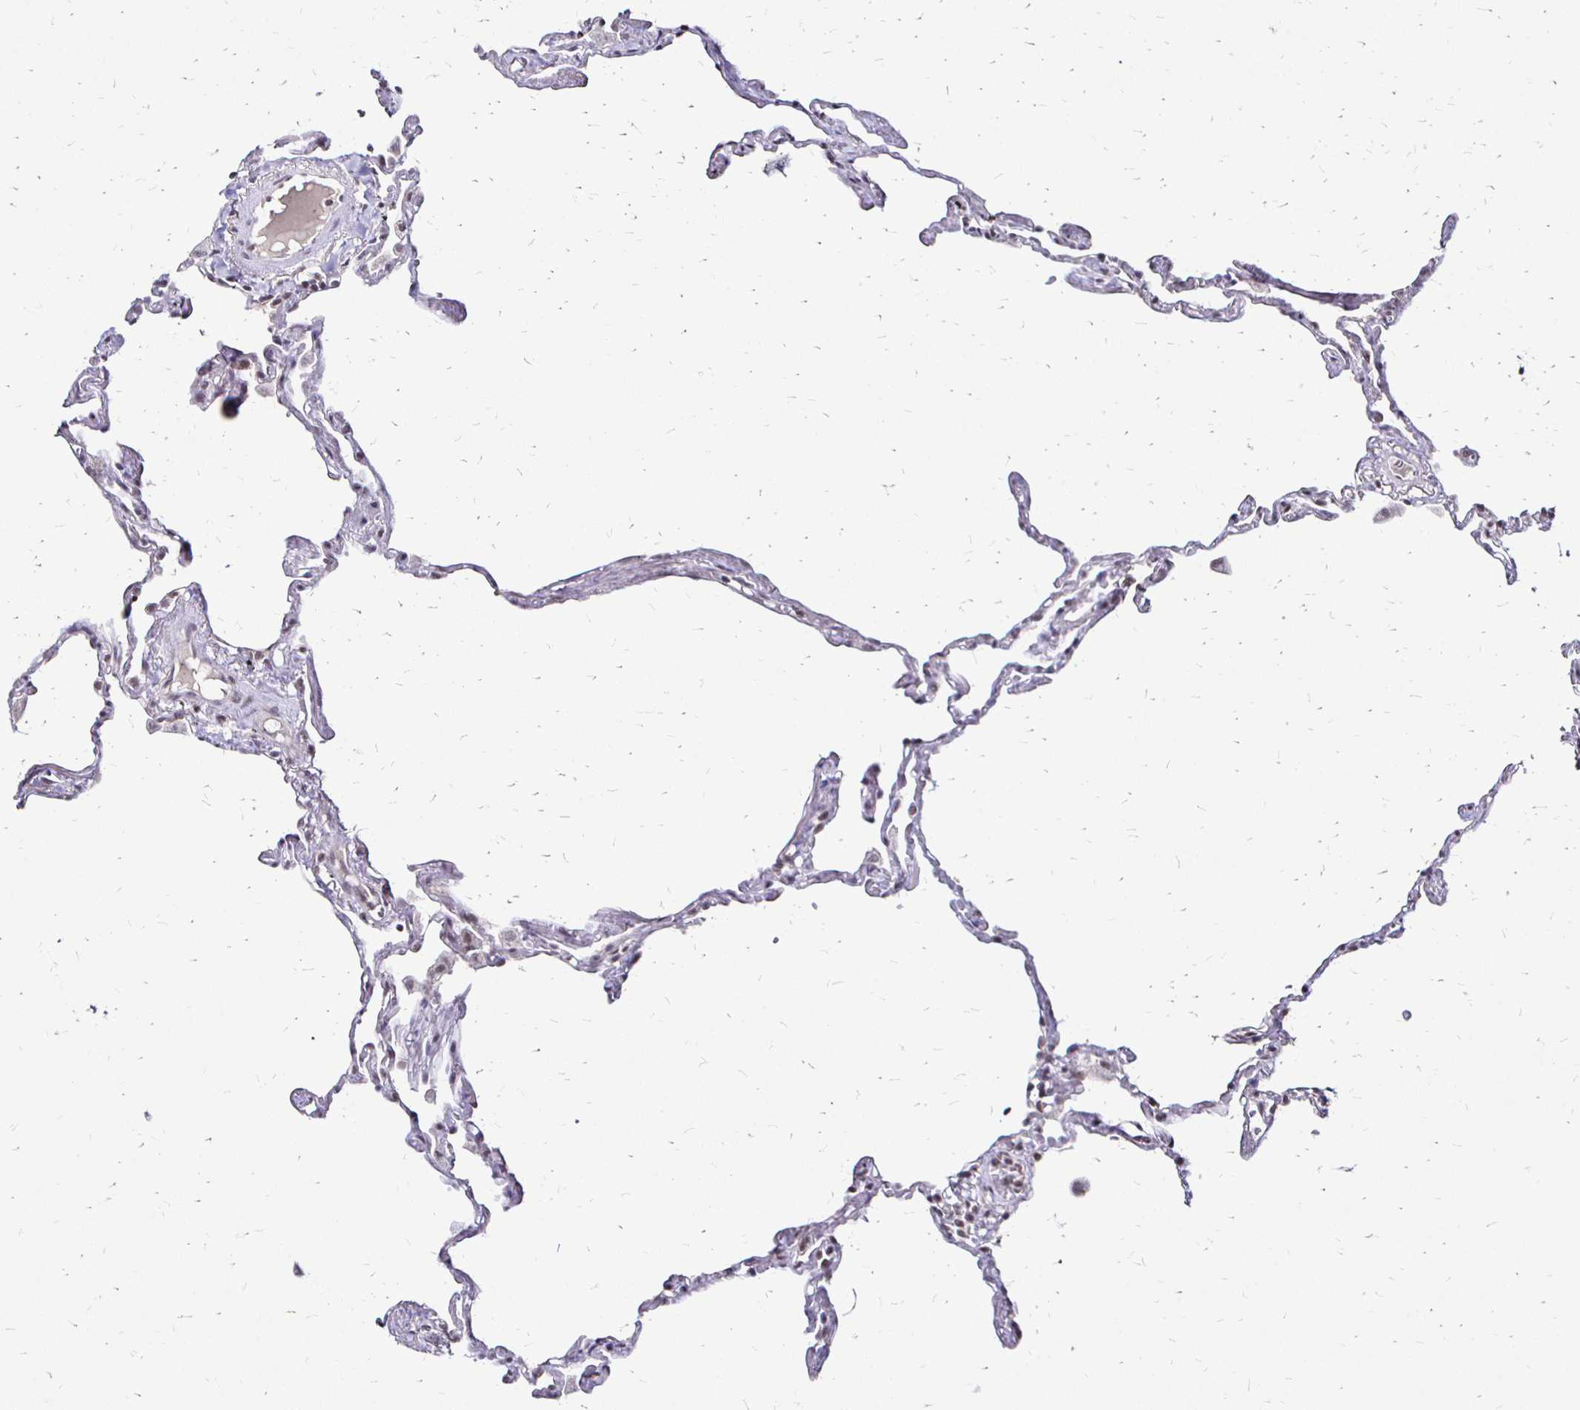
{"staining": {"intensity": "weak", "quantity": "25%-75%", "location": "nuclear"}, "tissue": "lung", "cell_type": "Alveolar cells", "image_type": "normal", "snomed": [{"axis": "morphology", "description": "Normal tissue, NOS"}, {"axis": "topography", "description": "Lung"}], "caption": "A brown stain labels weak nuclear expression of a protein in alveolar cells of unremarkable human lung. (Brightfield microscopy of DAB IHC at high magnification).", "gene": "SIN3A", "patient": {"sex": "female", "age": 67}}